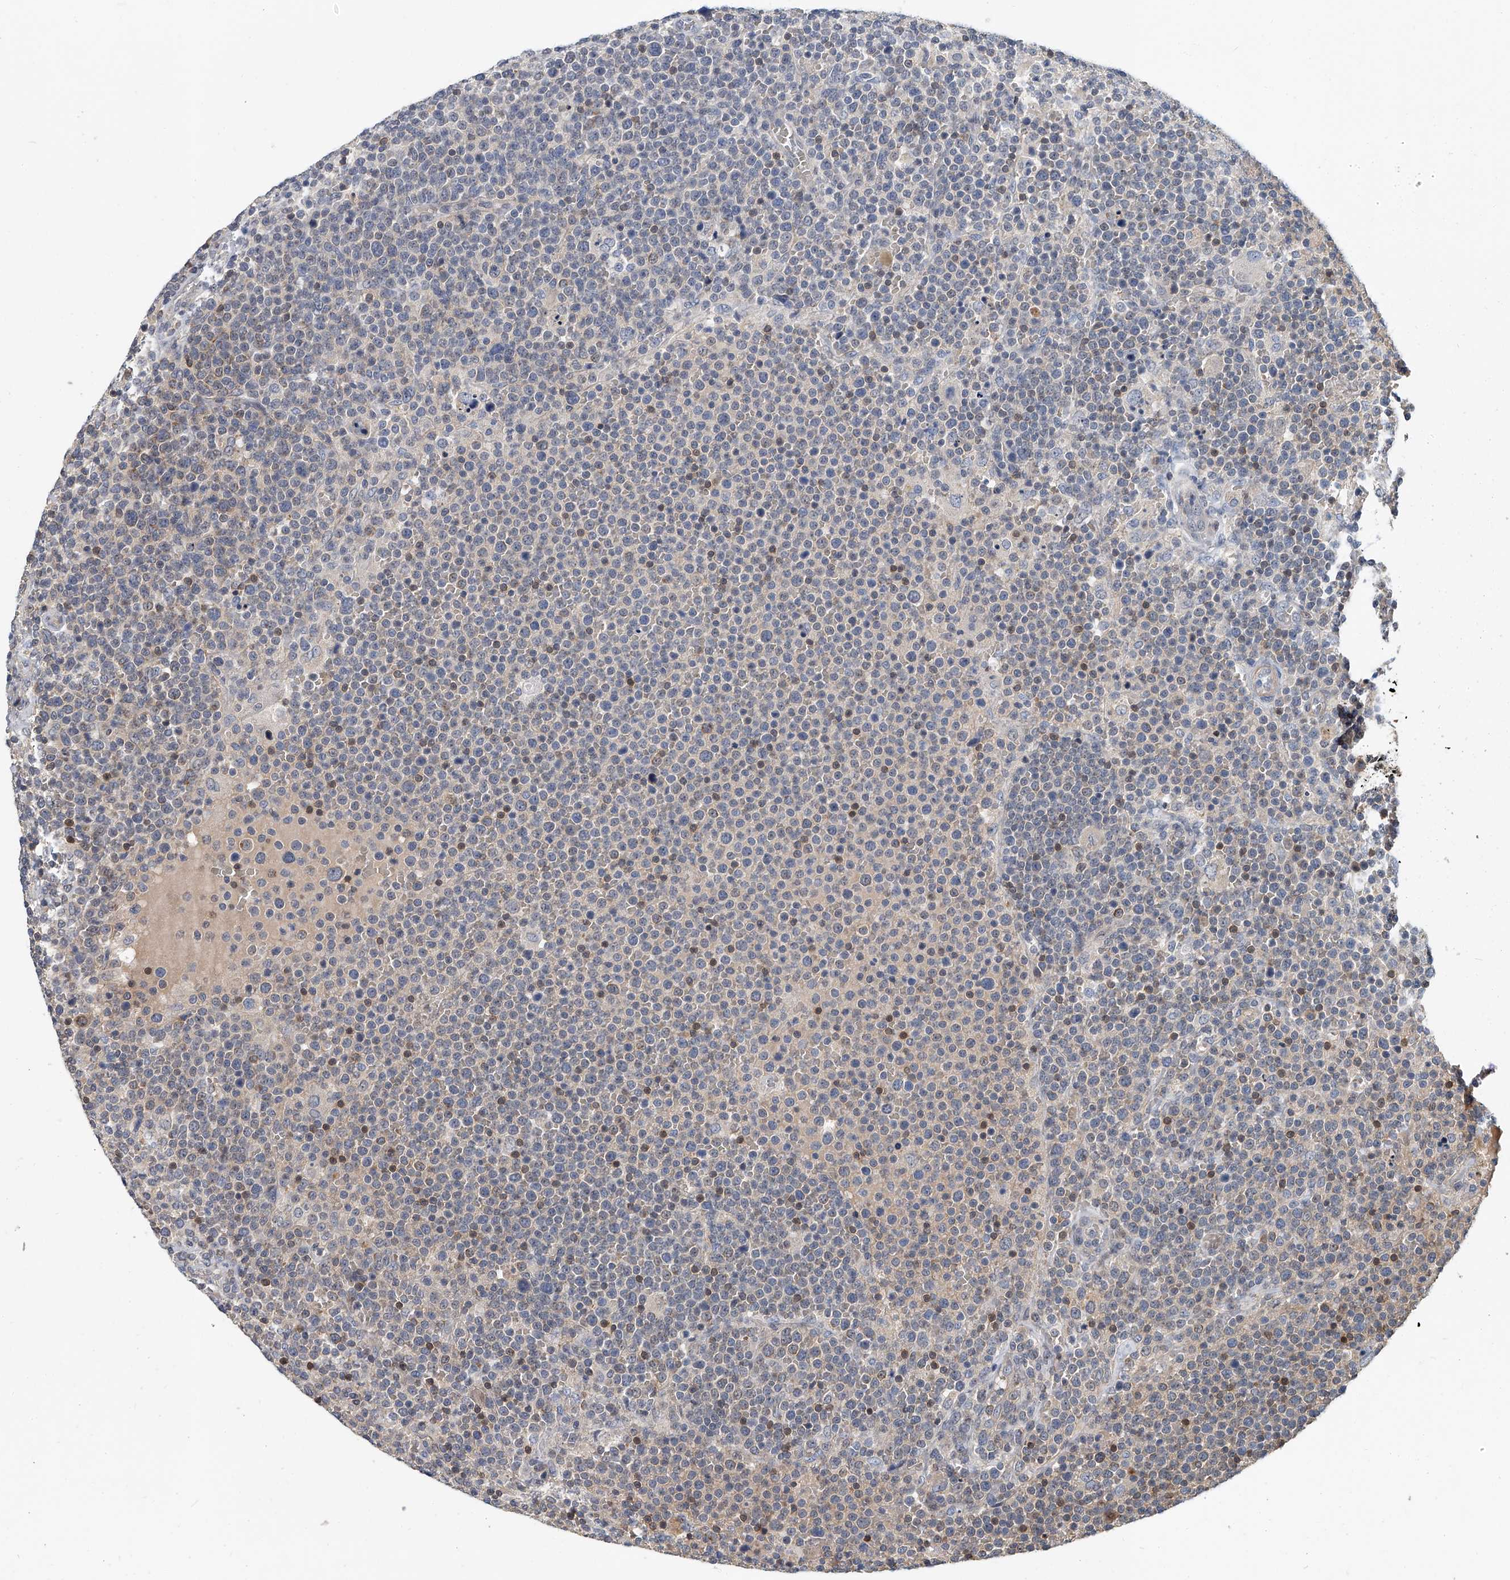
{"staining": {"intensity": "negative", "quantity": "none", "location": "none"}, "tissue": "lymphoma", "cell_type": "Tumor cells", "image_type": "cancer", "snomed": [{"axis": "morphology", "description": "Malignant lymphoma, non-Hodgkin's type, High grade"}, {"axis": "topography", "description": "Lymph node"}], "caption": "Immunohistochemistry micrograph of neoplastic tissue: human lymphoma stained with DAB demonstrates no significant protein positivity in tumor cells. (DAB (3,3'-diaminobenzidine) immunohistochemistry visualized using brightfield microscopy, high magnification).", "gene": "CD200", "patient": {"sex": "male", "age": 61}}